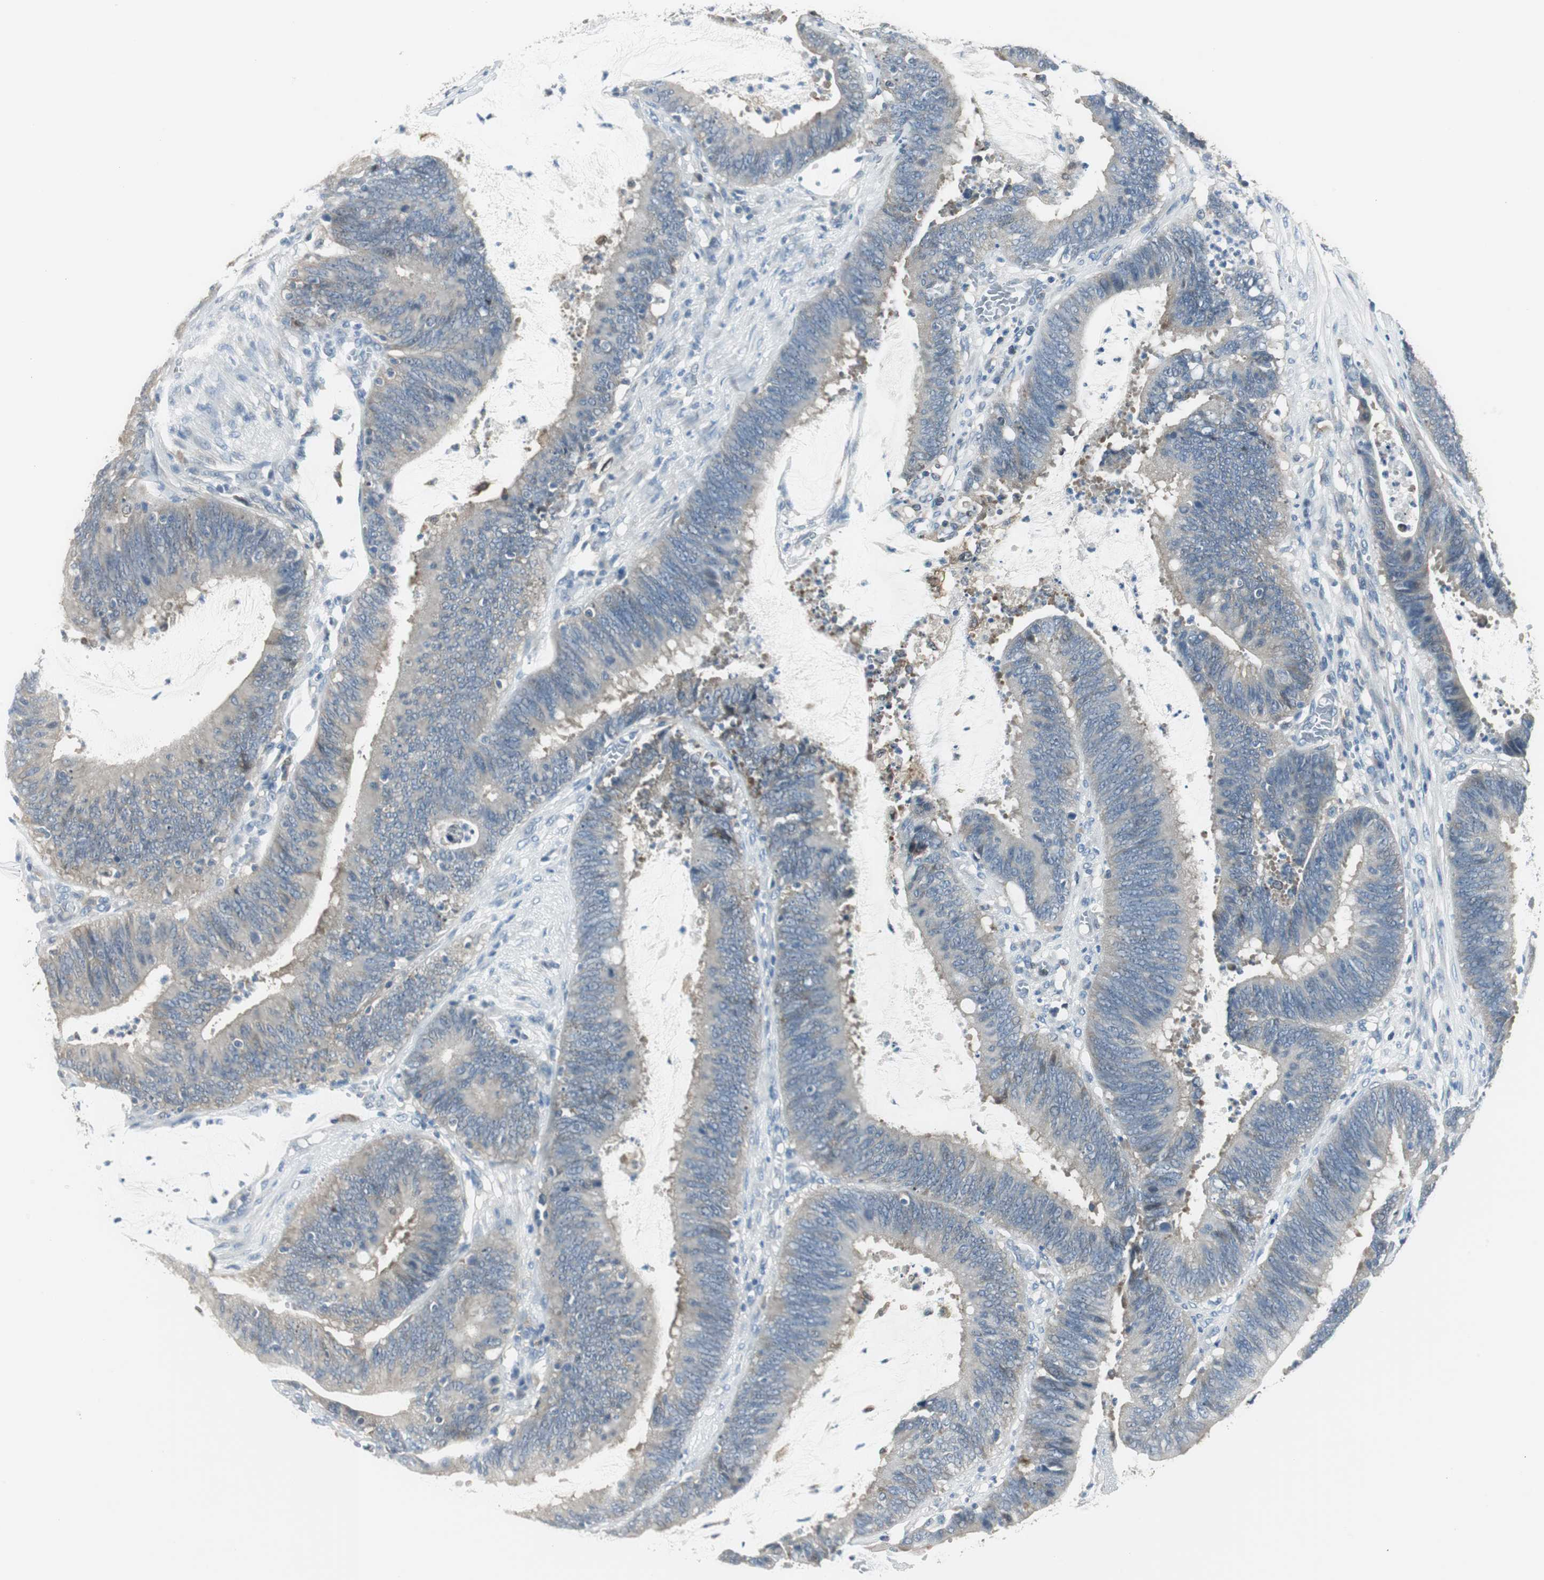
{"staining": {"intensity": "weak", "quantity": "<25%", "location": "cytoplasmic/membranous"}, "tissue": "colorectal cancer", "cell_type": "Tumor cells", "image_type": "cancer", "snomed": [{"axis": "morphology", "description": "Adenocarcinoma, NOS"}, {"axis": "topography", "description": "Rectum"}], "caption": "Adenocarcinoma (colorectal) was stained to show a protein in brown. There is no significant expression in tumor cells.", "gene": "MSTO1", "patient": {"sex": "female", "age": 66}}